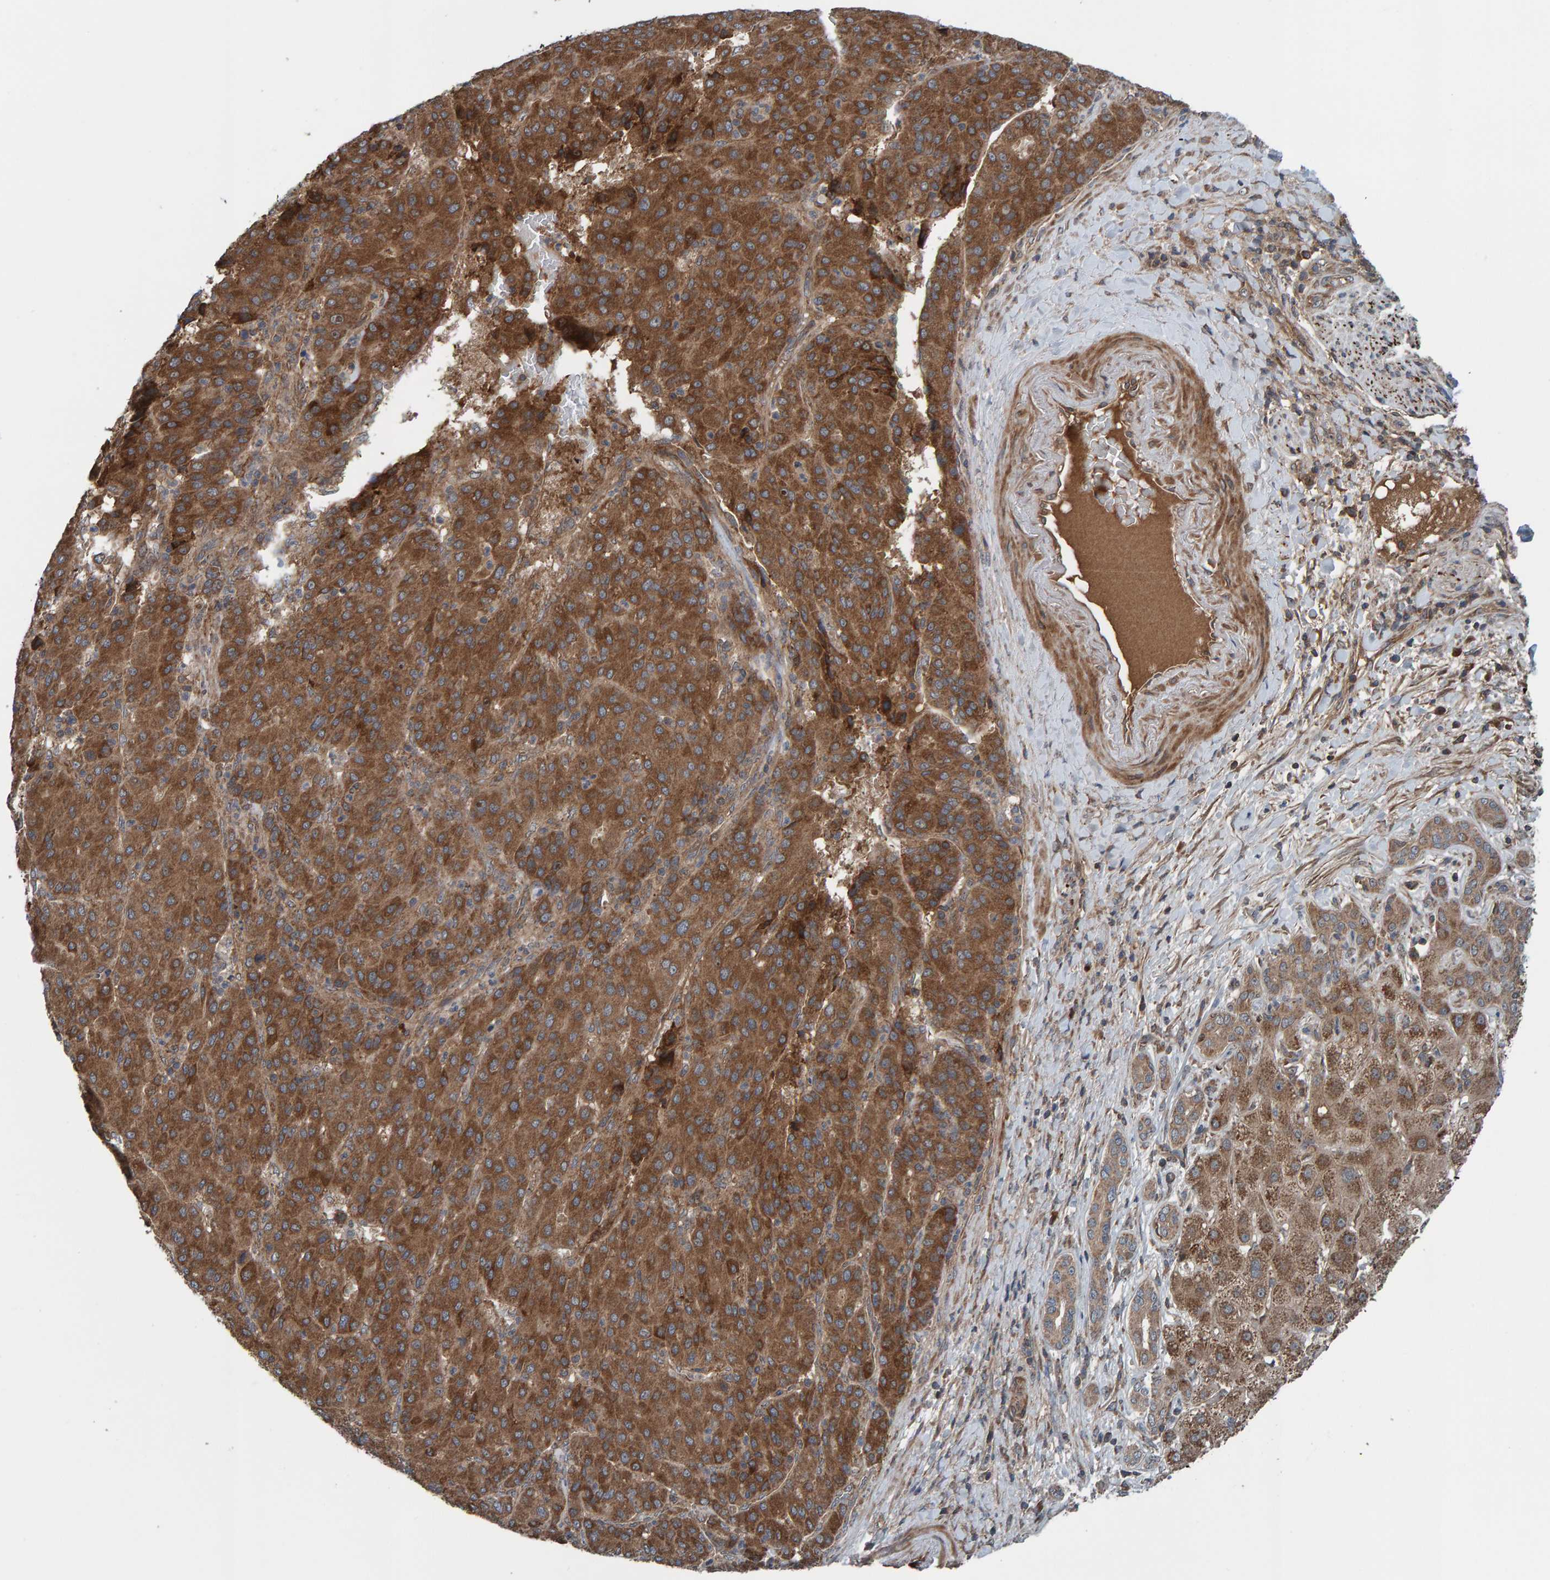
{"staining": {"intensity": "strong", "quantity": ">75%", "location": "cytoplasmic/membranous"}, "tissue": "liver cancer", "cell_type": "Tumor cells", "image_type": "cancer", "snomed": [{"axis": "morphology", "description": "Carcinoma, Hepatocellular, NOS"}, {"axis": "topography", "description": "Liver"}], "caption": "This micrograph displays liver hepatocellular carcinoma stained with immunohistochemistry to label a protein in brown. The cytoplasmic/membranous of tumor cells show strong positivity for the protein. Nuclei are counter-stained blue.", "gene": "CUEDC1", "patient": {"sex": "male", "age": 65}}